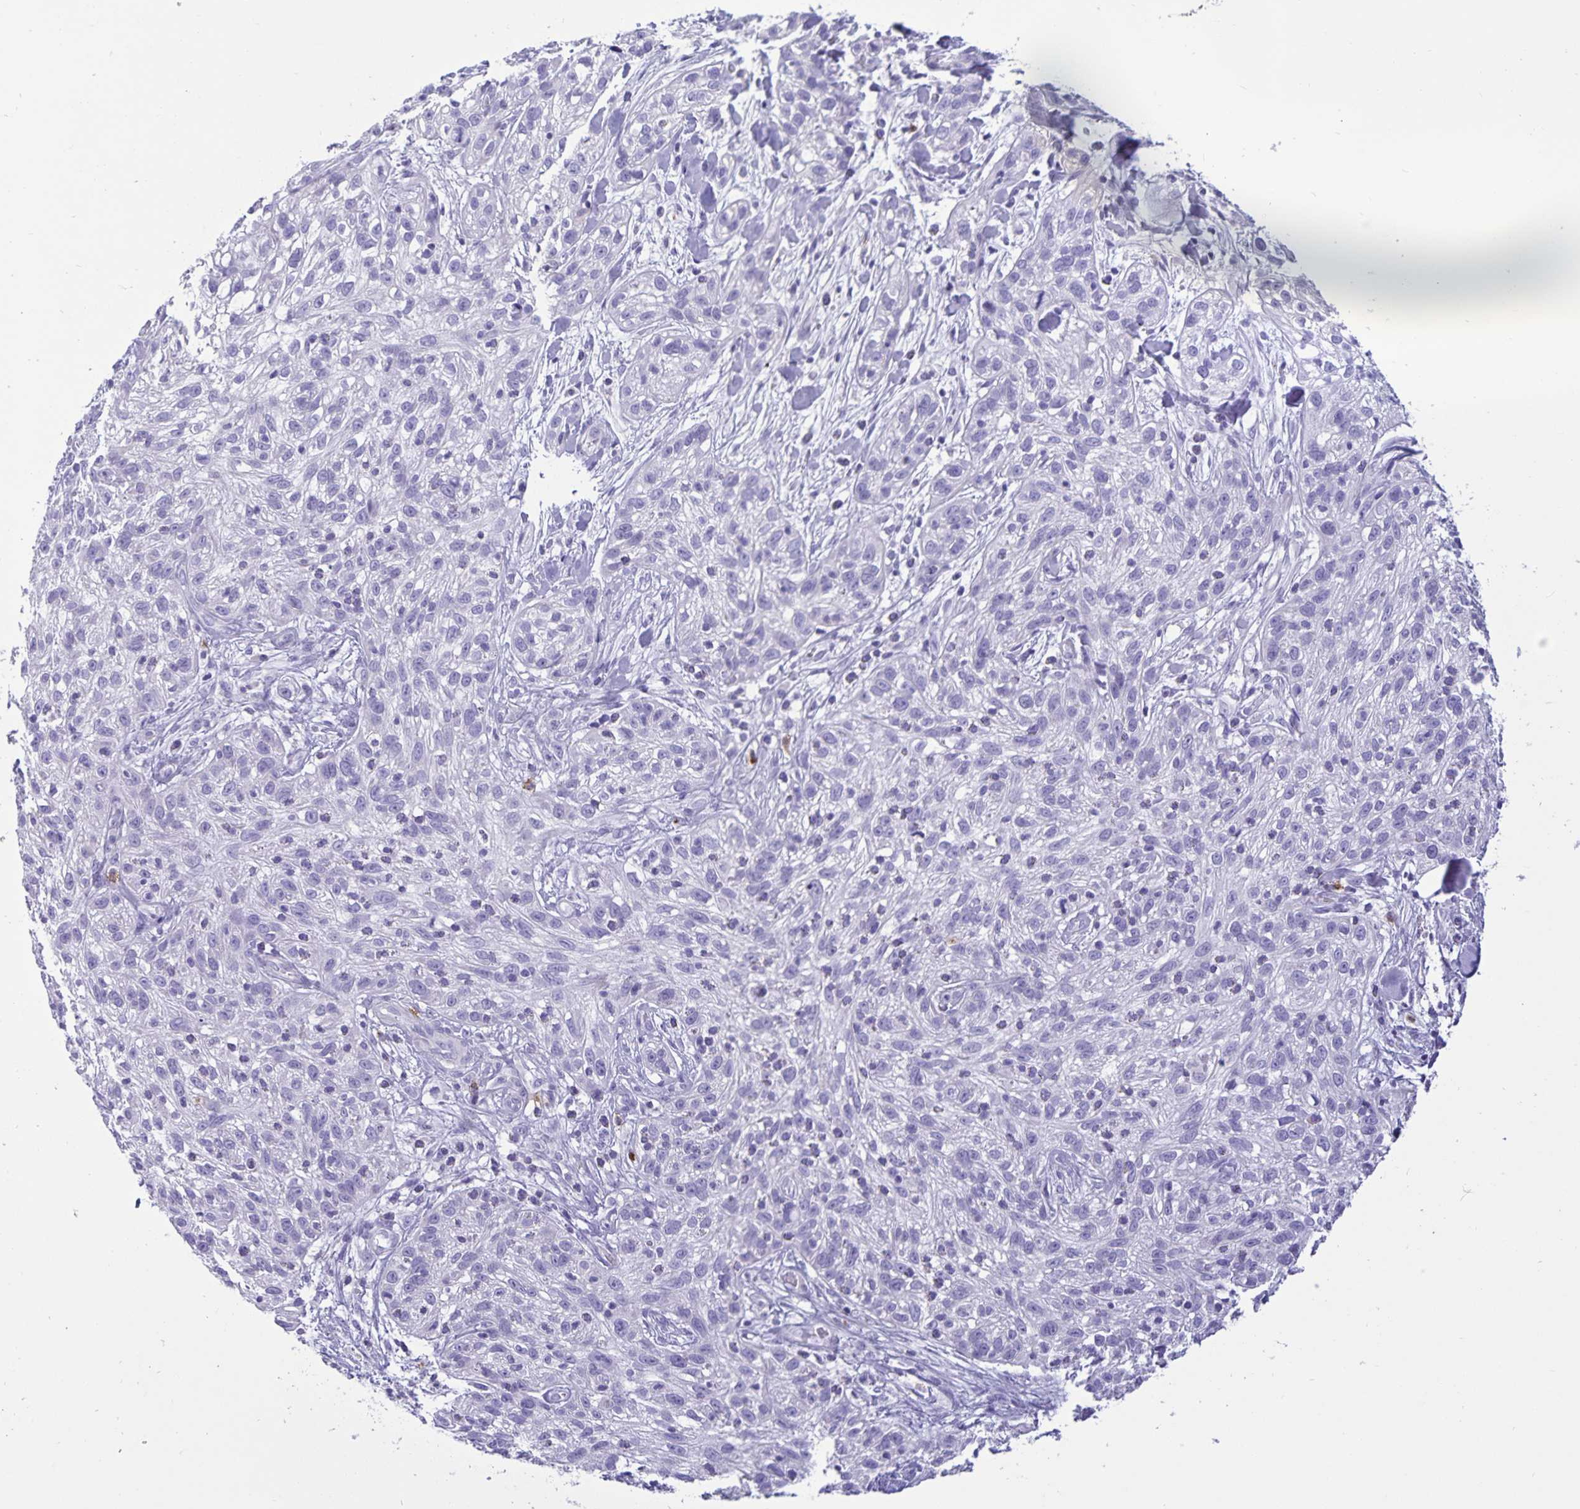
{"staining": {"intensity": "negative", "quantity": "none", "location": "none"}, "tissue": "skin cancer", "cell_type": "Tumor cells", "image_type": "cancer", "snomed": [{"axis": "morphology", "description": "Squamous cell carcinoma, NOS"}, {"axis": "topography", "description": "Skin"}], "caption": "High power microscopy micrograph of an IHC image of skin squamous cell carcinoma, revealing no significant positivity in tumor cells.", "gene": "IBTK", "patient": {"sex": "male", "age": 82}}